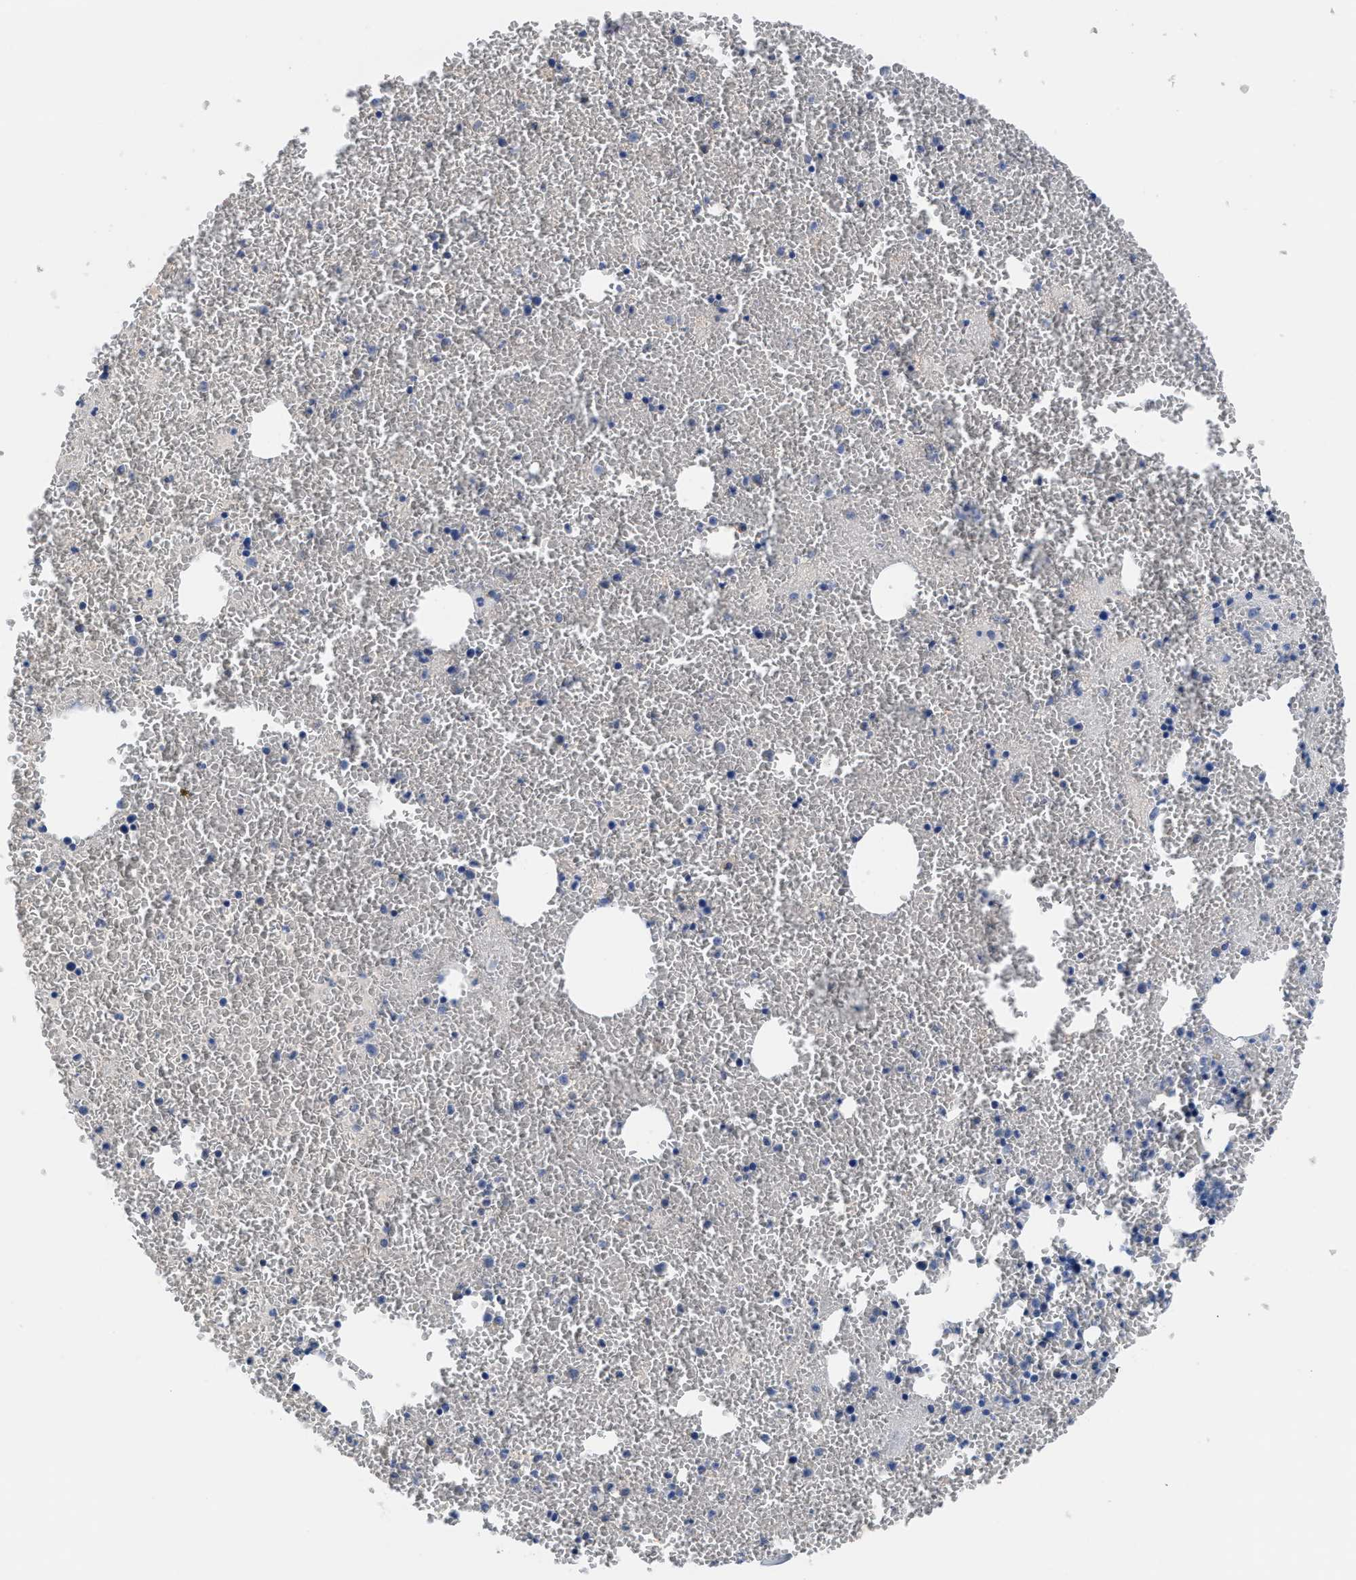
{"staining": {"intensity": "weak", "quantity": "<25%", "location": "cytoplasmic/membranous"}, "tissue": "bone marrow", "cell_type": "Hematopoietic cells", "image_type": "normal", "snomed": [{"axis": "morphology", "description": "Normal tissue, NOS"}, {"axis": "morphology", "description": "Inflammation, NOS"}, {"axis": "topography", "description": "Bone marrow"}], "caption": "Immunohistochemistry (IHC) image of normal bone marrow stained for a protein (brown), which exhibits no positivity in hematopoietic cells.", "gene": "GOLM1", "patient": {"sex": "male", "age": 47}}